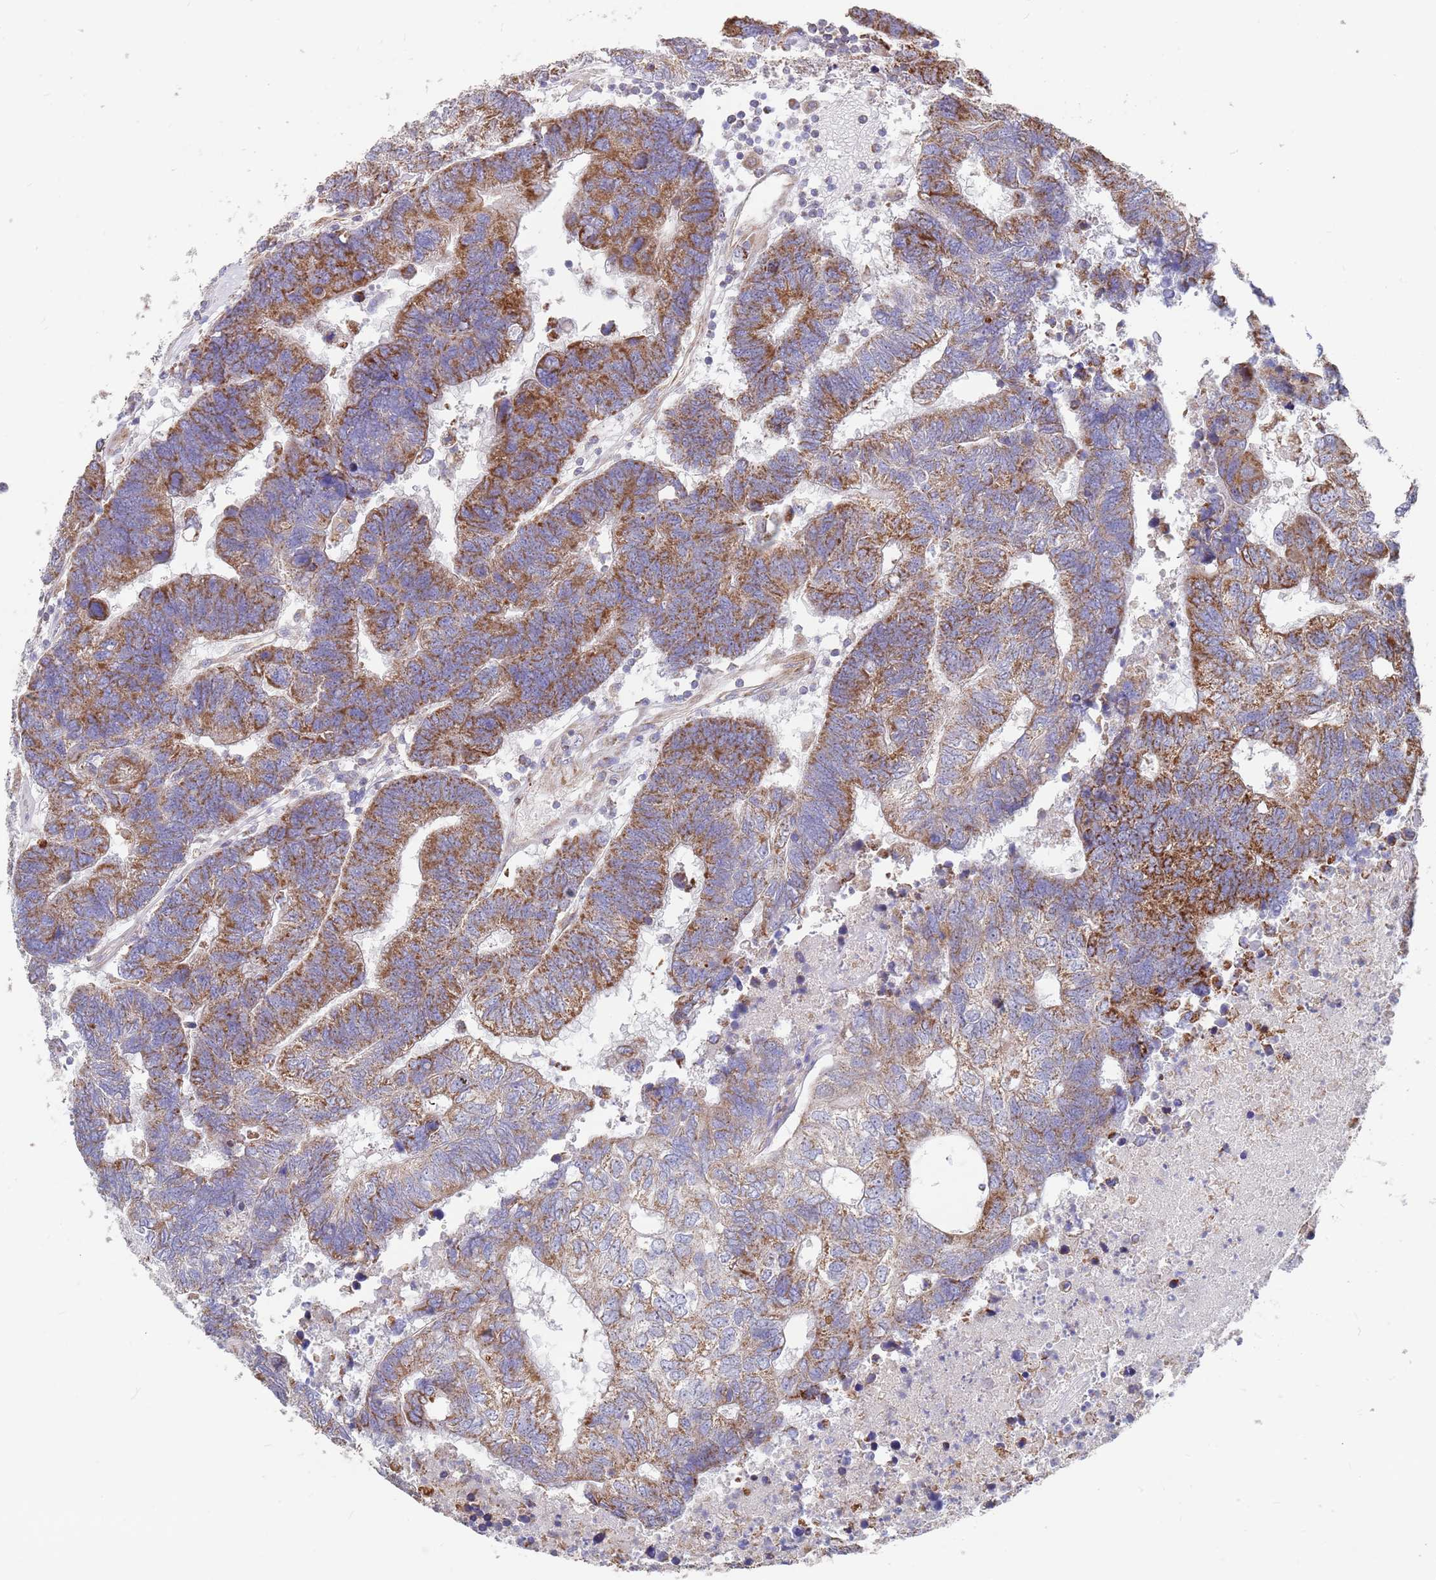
{"staining": {"intensity": "strong", "quantity": ">75%", "location": "cytoplasmic/membranous"}, "tissue": "colorectal cancer", "cell_type": "Tumor cells", "image_type": "cancer", "snomed": [{"axis": "morphology", "description": "Adenocarcinoma, NOS"}, {"axis": "topography", "description": "Colon"}], "caption": "Strong cytoplasmic/membranous protein staining is seen in approximately >75% of tumor cells in colorectal cancer.", "gene": "WDFY3", "patient": {"sex": "female", "age": 48}}